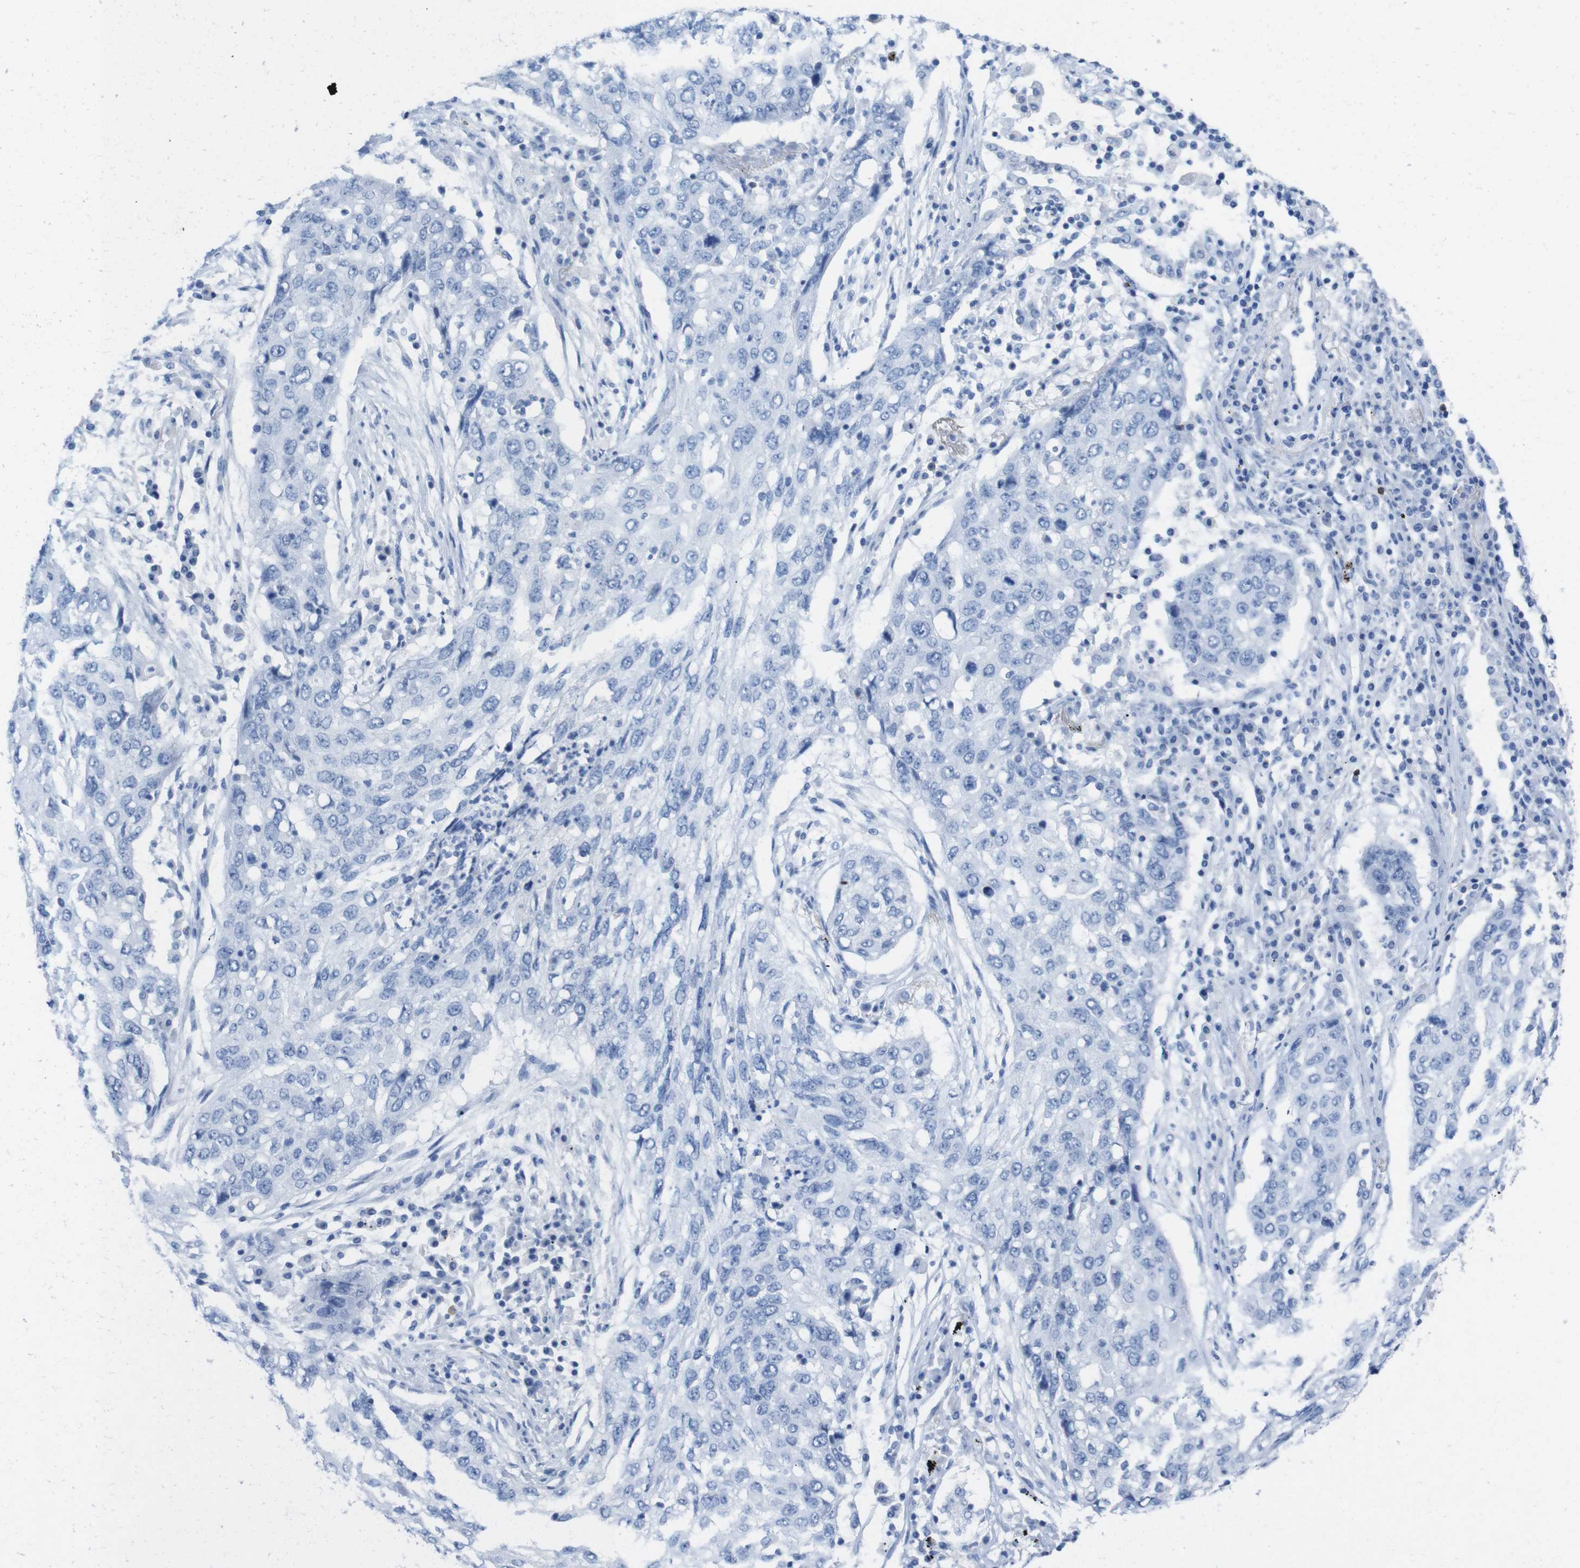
{"staining": {"intensity": "negative", "quantity": "none", "location": "none"}, "tissue": "lung cancer", "cell_type": "Tumor cells", "image_type": "cancer", "snomed": [{"axis": "morphology", "description": "Squamous cell carcinoma, NOS"}, {"axis": "topography", "description": "Lung"}], "caption": "Immunohistochemical staining of lung cancer (squamous cell carcinoma) displays no significant expression in tumor cells. Brightfield microscopy of IHC stained with DAB (brown) and hematoxylin (blue), captured at high magnification.", "gene": "LAG3", "patient": {"sex": "female", "age": 63}}